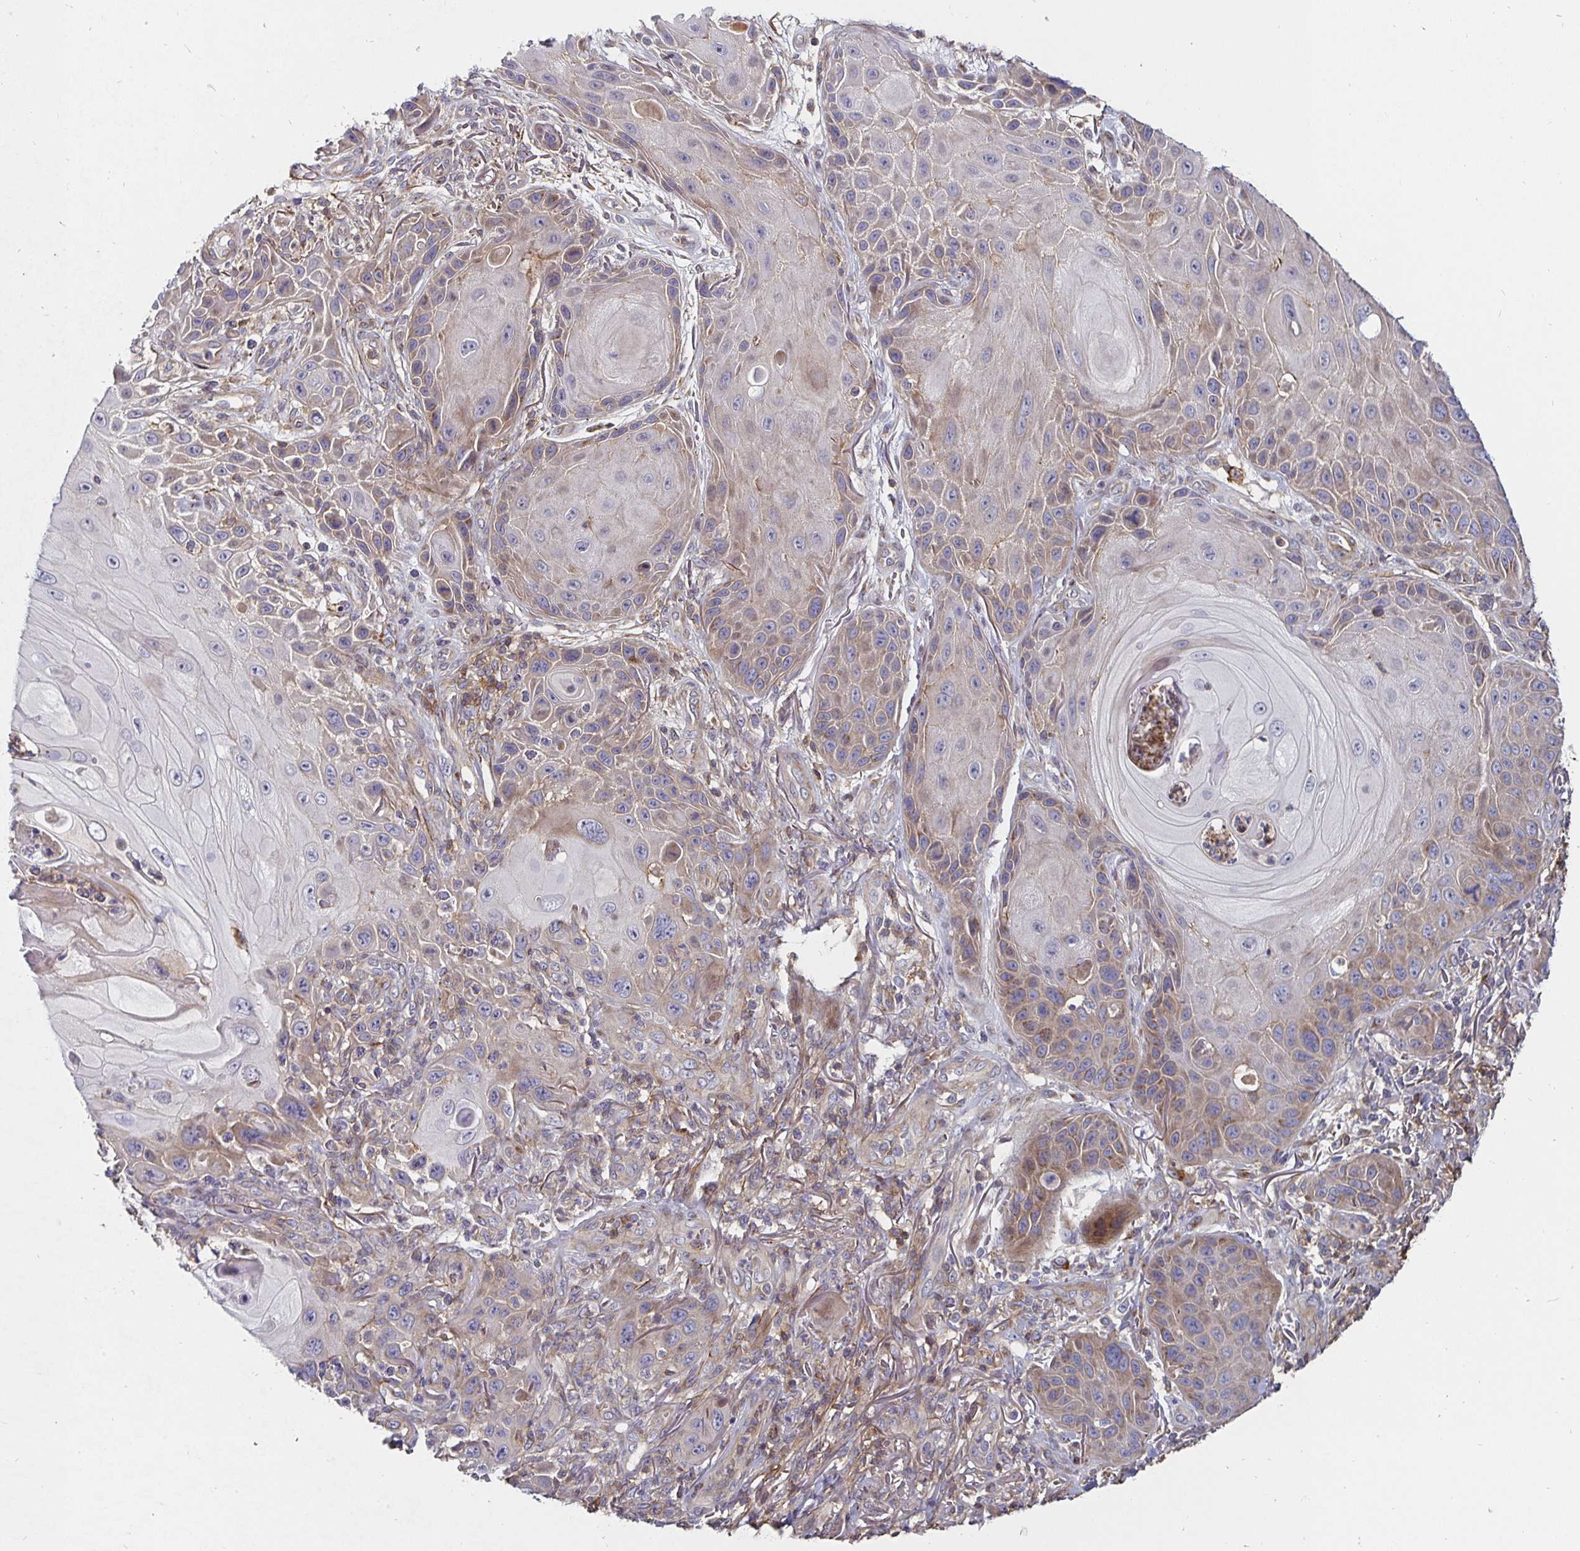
{"staining": {"intensity": "weak", "quantity": "25%-75%", "location": "cytoplasmic/membranous"}, "tissue": "skin cancer", "cell_type": "Tumor cells", "image_type": "cancer", "snomed": [{"axis": "morphology", "description": "Squamous cell carcinoma, NOS"}, {"axis": "topography", "description": "Skin"}], "caption": "The histopathology image shows staining of skin cancer, revealing weak cytoplasmic/membranous protein positivity (brown color) within tumor cells.", "gene": "GJA4", "patient": {"sex": "female", "age": 94}}